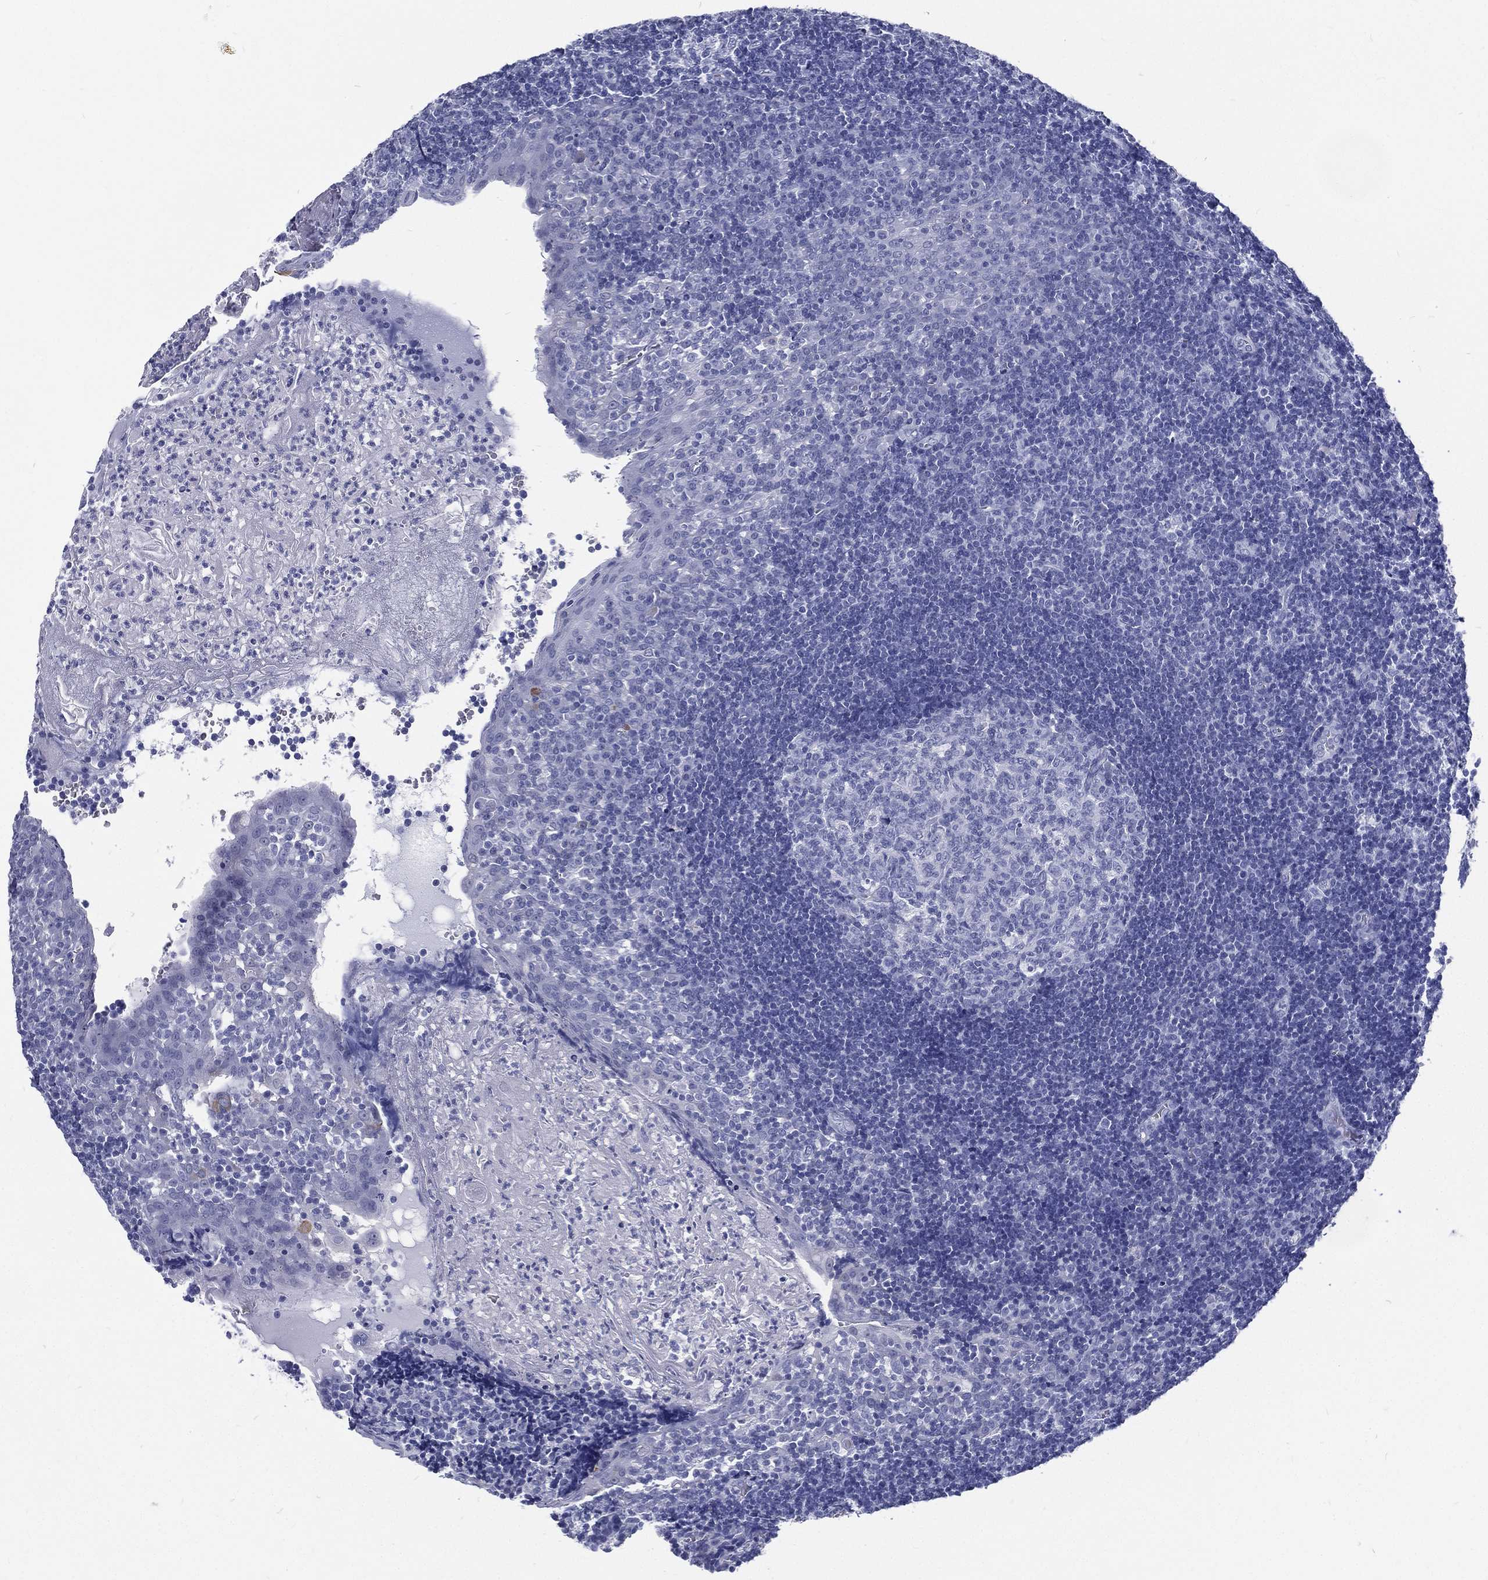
{"staining": {"intensity": "negative", "quantity": "none", "location": "none"}, "tissue": "tonsil", "cell_type": "Germinal center cells", "image_type": "normal", "snomed": [{"axis": "morphology", "description": "Normal tissue, NOS"}, {"axis": "topography", "description": "Tonsil"}], "caption": "Immunohistochemistry histopathology image of normal tonsil: human tonsil stained with DAB demonstrates no significant protein positivity in germinal center cells.", "gene": "RSPH4A", "patient": {"sex": "female", "age": 13}}